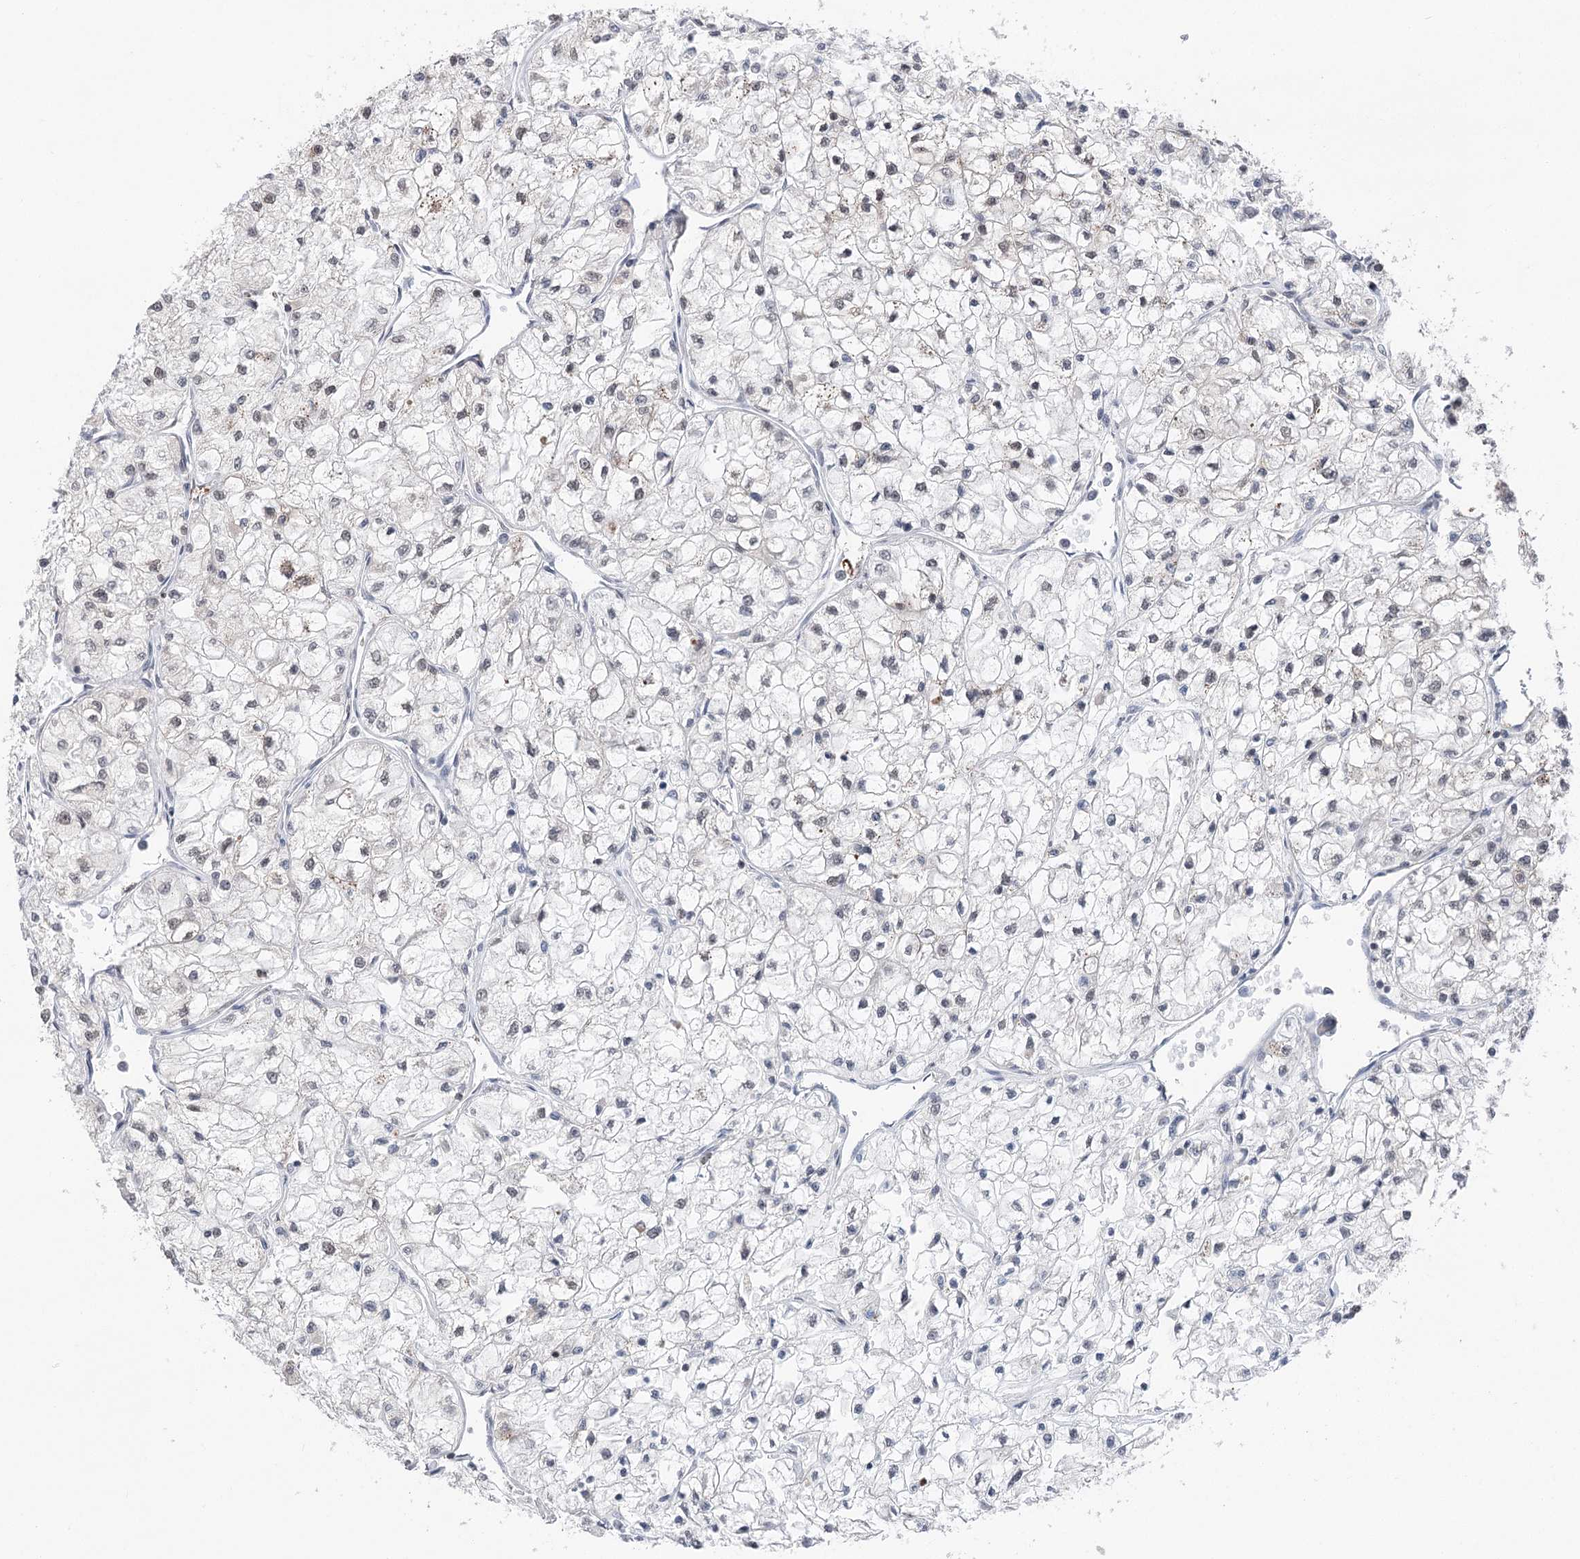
{"staining": {"intensity": "negative", "quantity": "none", "location": "none"}, "tissue": "renal cancer", "cell_type": "Tumor cells", "image_type": "cancer", "snomed": [{"axis": "morphology", "description": "Adenocarcinoma, NOS"}, {"axis": "topography", "description": "Kidney"}], "caption": "Immunohistochemical staining of human adenocarcinoma (renal) demonstrates no significant positivity in tumor cells.", "gene": "CCSER2", "patient": {"sex": "male", "age": 80}}